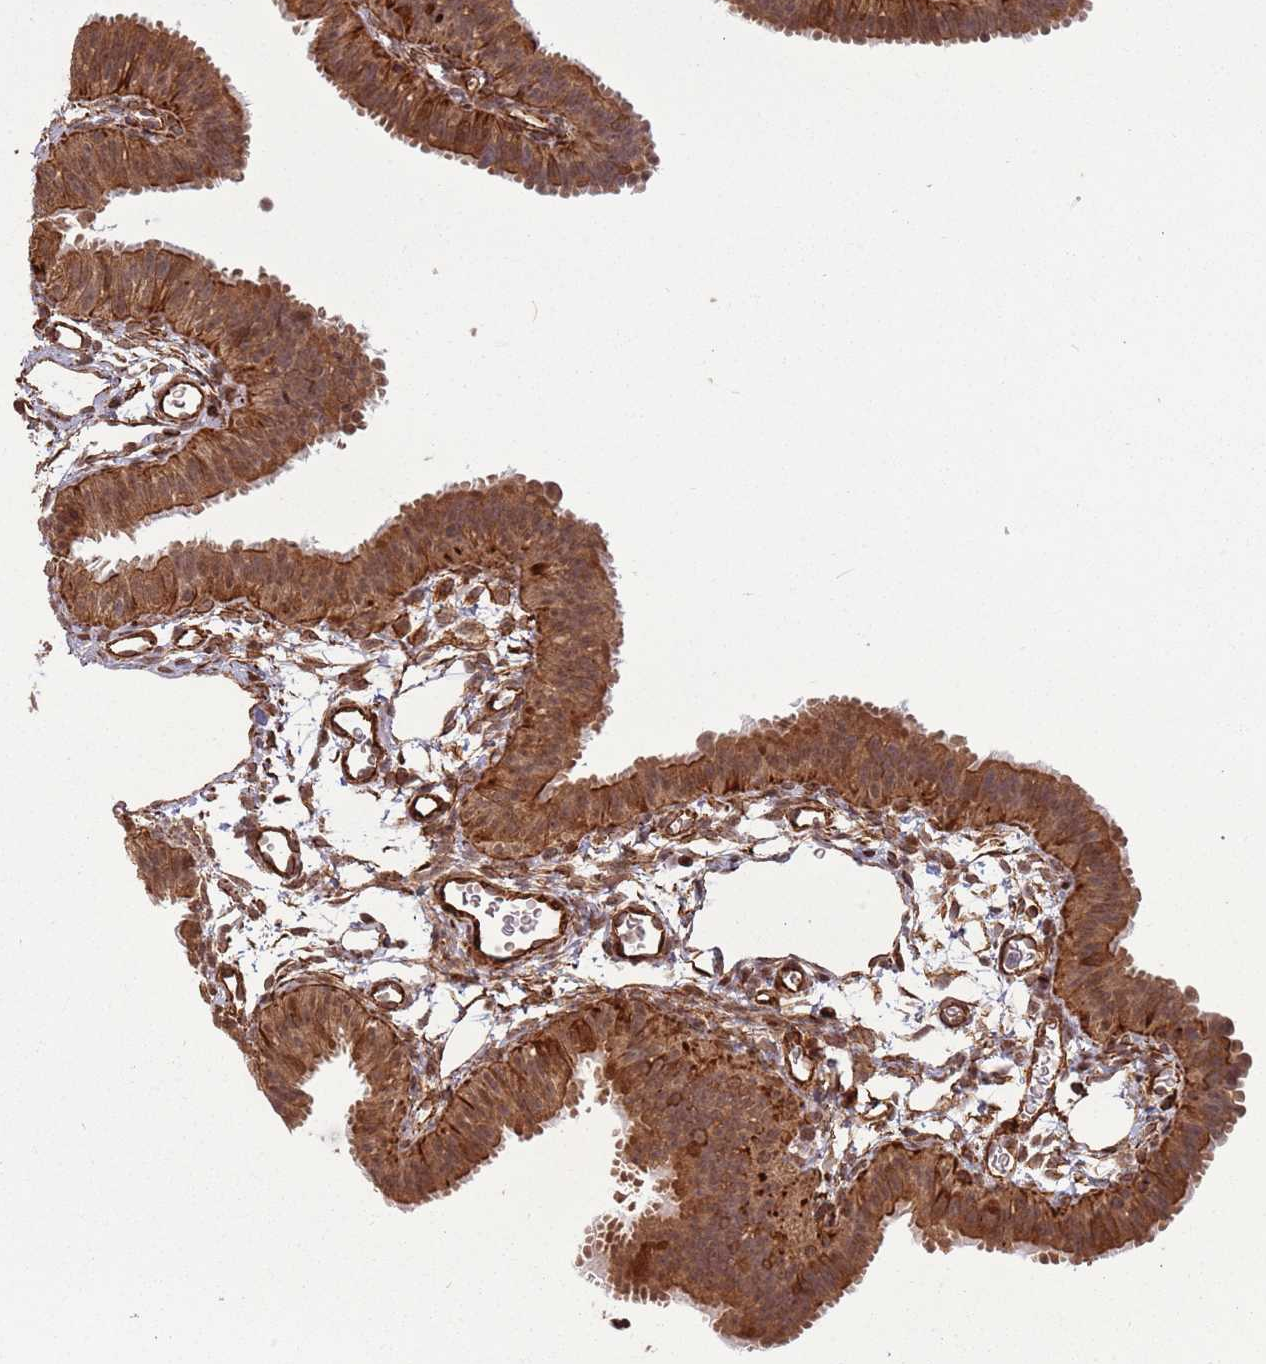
{"staining": {"intensity": "strong", "quantity": ">75%", "location": "cytoplasmic/membranous,nuclear"}, "tissue": "fallopian tube", "cell_type": "Glandular cells", "image_type": "normal", "snomed": [{"axis": "morphology", "description": "Normal tissue, NOS"}, {"axis": "topography", "description": "Fallopian tube"}], "caption": "This photomicrograph shows normal fallopian tube stained with immunohistochemistry (IHC) to label a protein in brown. The cytoplasmic/membranous,nuclear of glandular cells show strong positivity for the protein. Nuclei are counter-stained blue.", "gene": "ADAMTS3", "patient": {"sex": "female", "age": 35}}